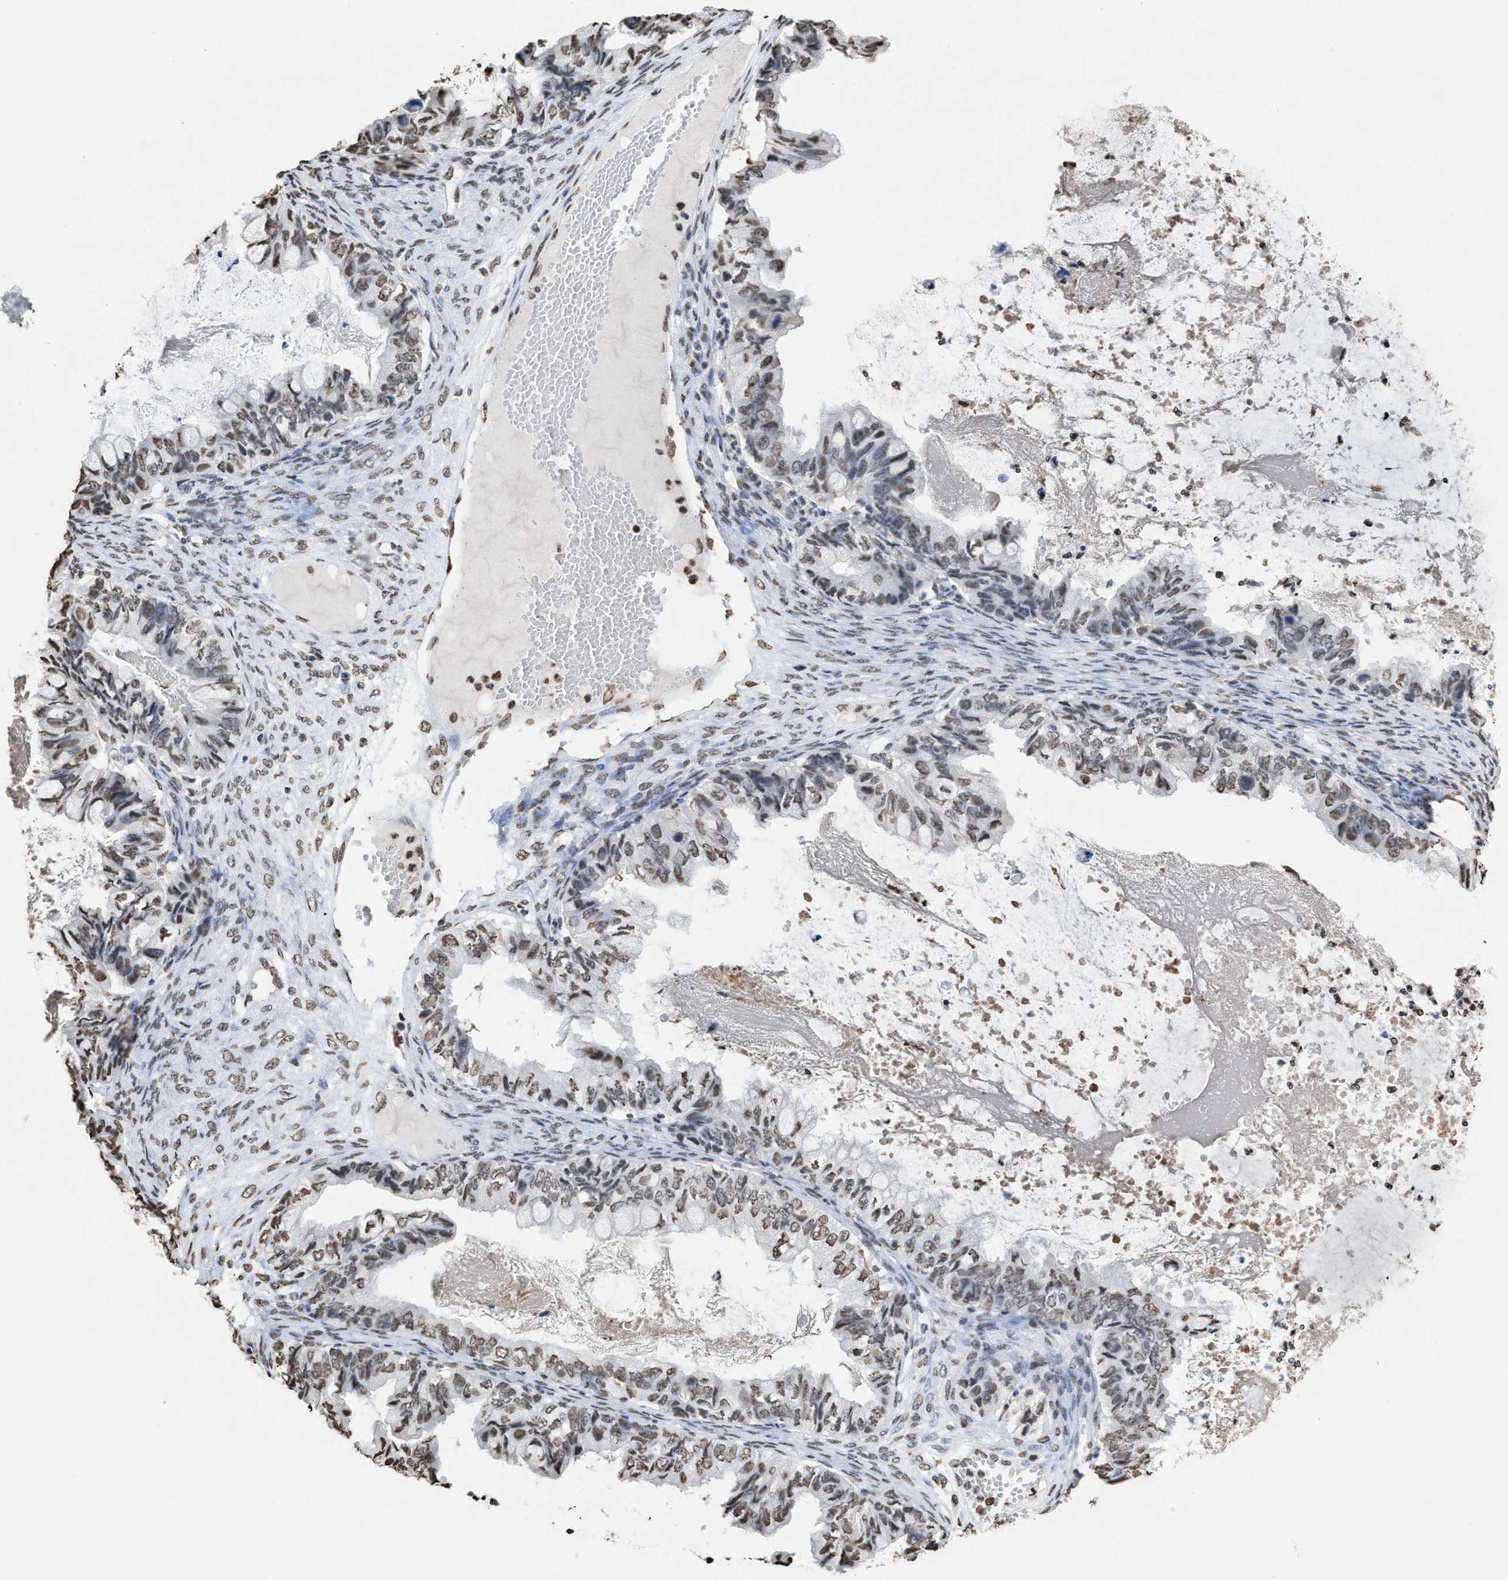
{"staining": {"intensity": "moderate", "quantity": "25%-75%", "location": "nuclear"}, "tissue": "ovarian cancer", "cell_type": "Tumor cells", "image_type": "cancer", "snomed": [{"axis": "morphology", "description": "Cystadenocarcinoma, mucinous, NOS"}, {"axis": "topography", "description": "Ovary"}], "caption": "Immunohistochemistry histopathology image of ovarian cancer (mucinous cystadenocarcinoma) stained for a protein (brown), which shows medium levels of moderate nuclear expression in approximately 25%-75% of tumor cells.", "gene": "NUP88", "patient": {"sex": "female", "age": 80}}